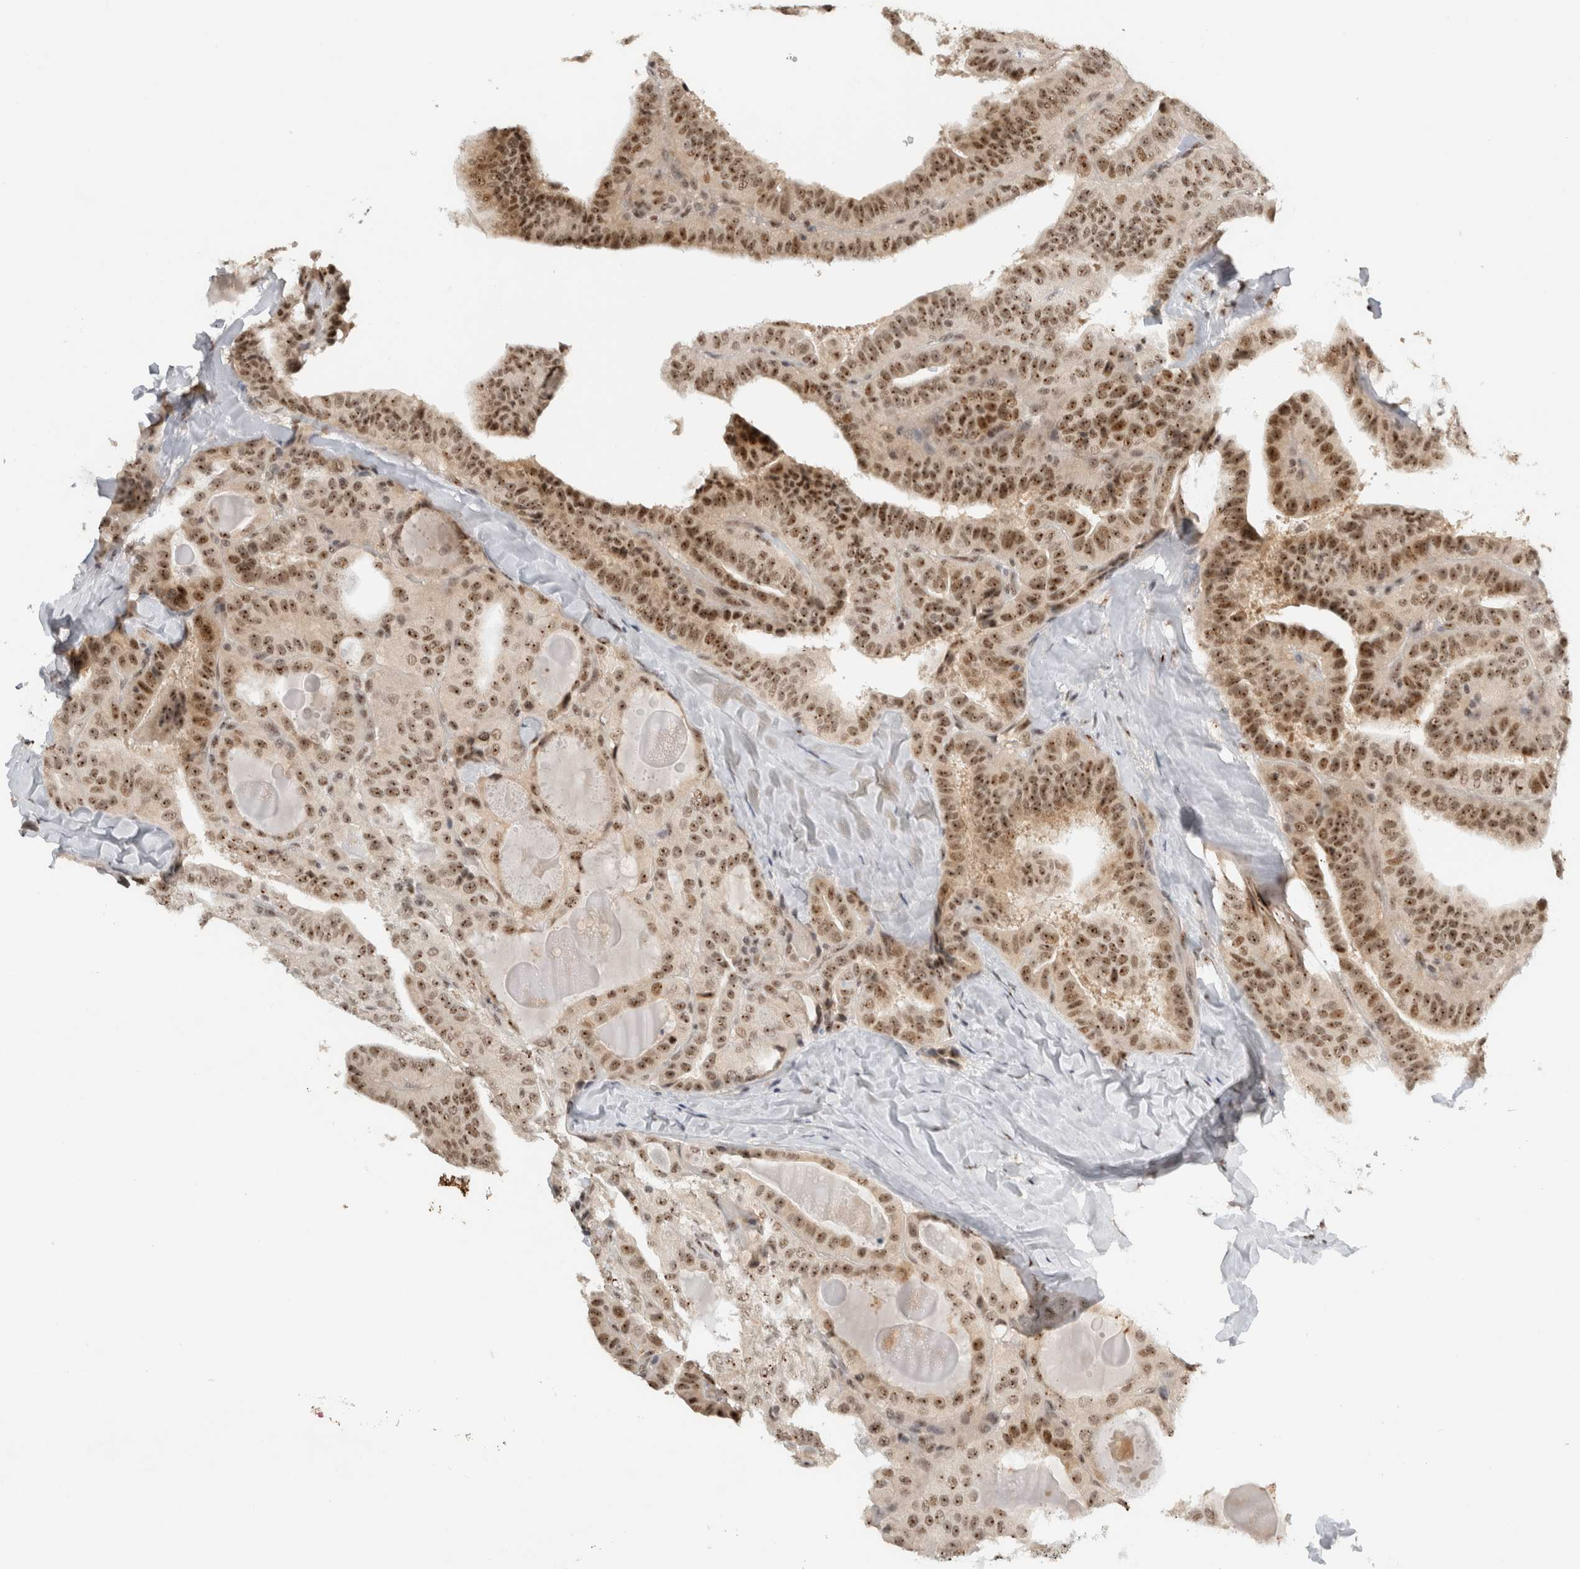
{"staining": {"intensity": "moderate", "quantity": ">75%", "location": "nuclear"}, "tissue": "thyroid cancer", "cell_type": "Tumor cells", "image_type": "cancer", "snomed": [{"axis": "morphology", "description": "Papillary adenocarcinoma, NOS"}, {"axis": "topography", "description": "Thyroid gland"}], "caption": "Protein expression analysis of human papillary adenocarcinoma (thyroid) reveals moderate nuclear staining in about >75% of tumor cells.", "gene": "EBNA1BP2", "patient": {"sex": "male", "age": 77}}